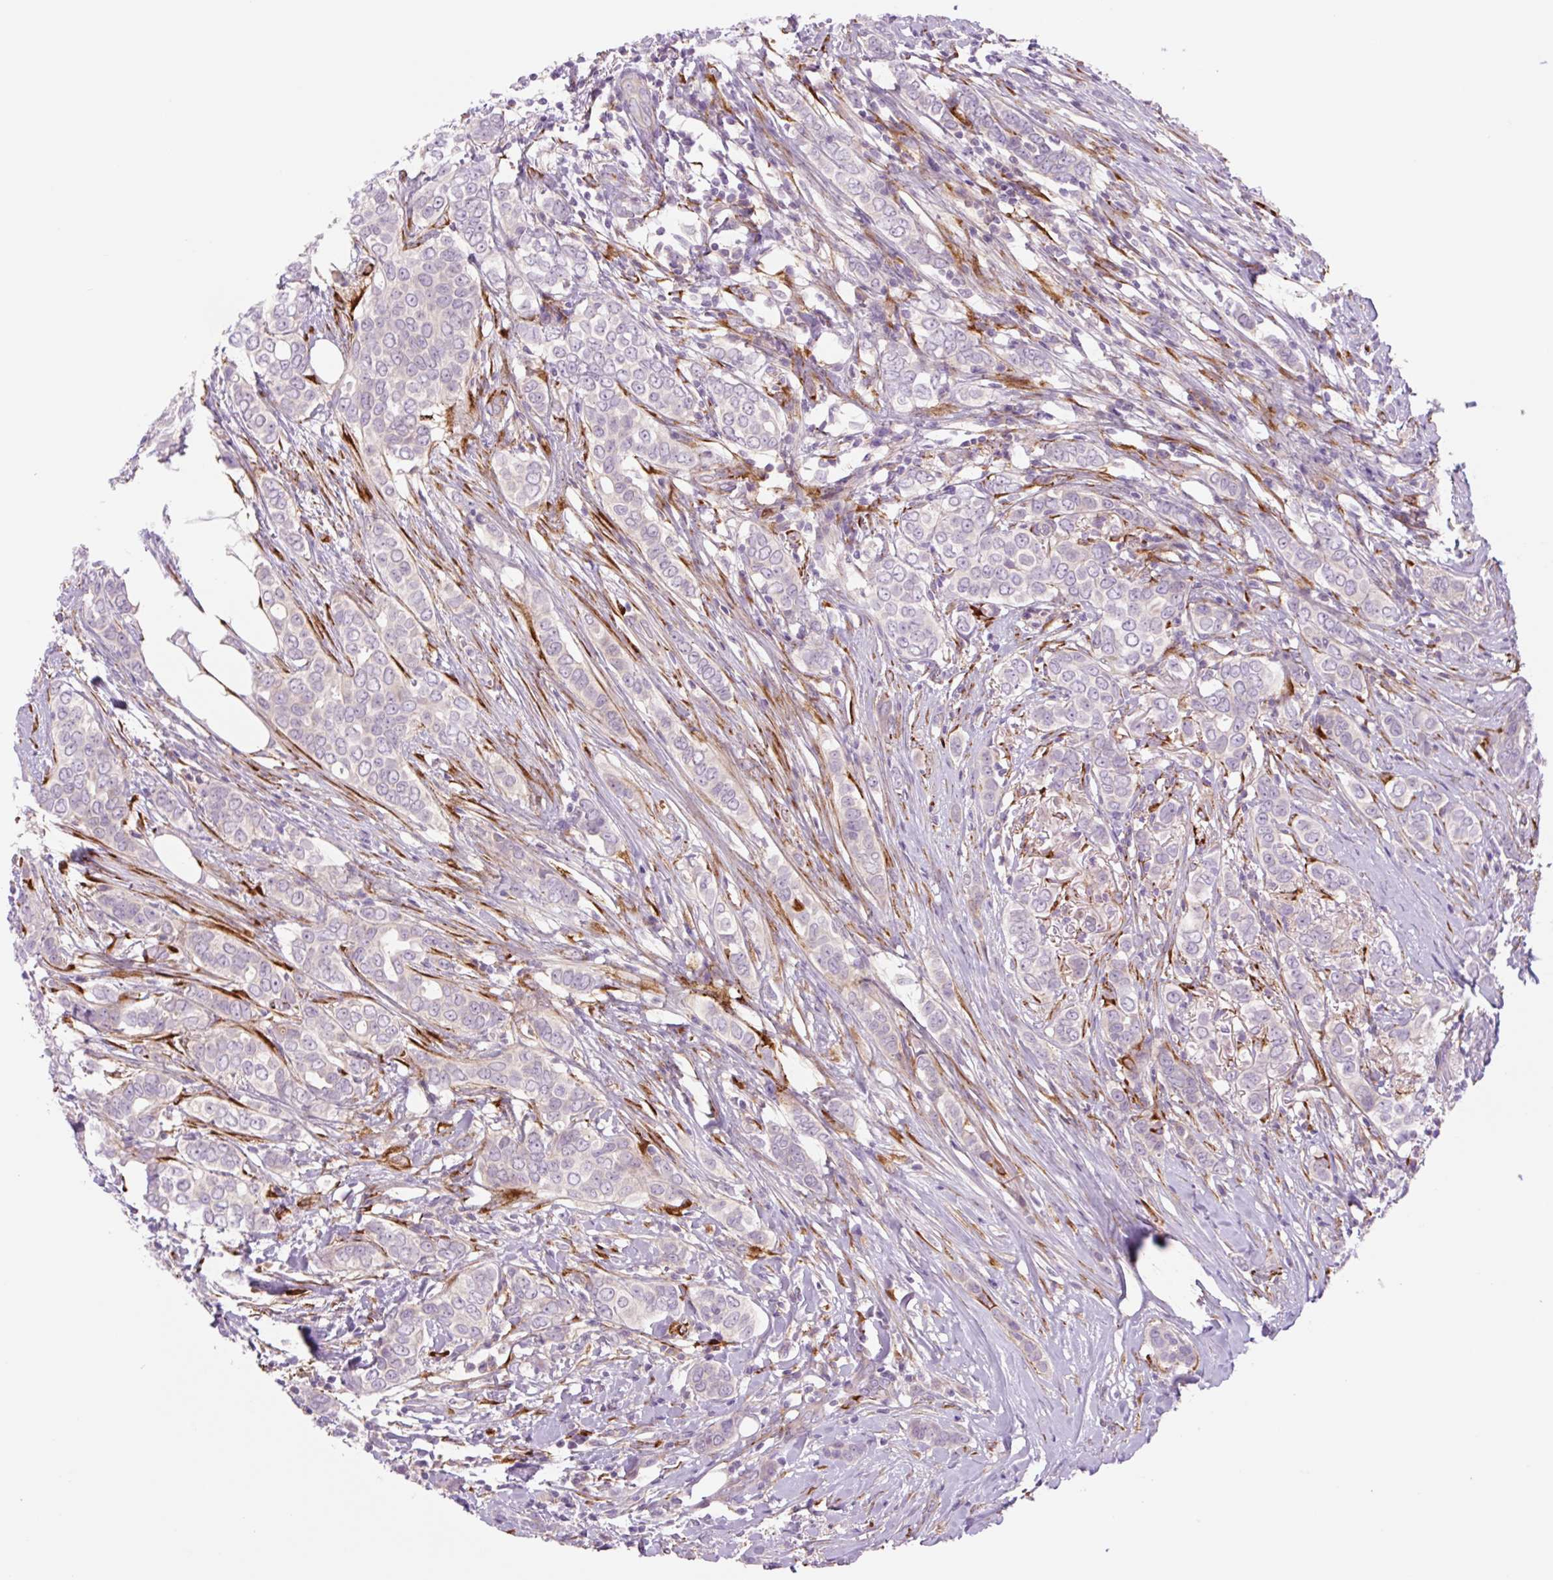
{"staining": {"intensity": "negative", "quantity": "none", "location": "none"}, "tissue": "breast cancer", "cell_type": "Tumor cells", "image_type": "cancer", "snomed": [{"axis": "morphology", "description": "Lobular carcinoma"}, {"axis": "topography", "description": "Breast"}], "caption": "High power microscopy micrograph of an IHC photomicrograph of lobular carcinoma (breast), revealing no significant expression in tumor cells.", "gene": "COL5A1", "patient": {"sex": "female", "age": 51}}